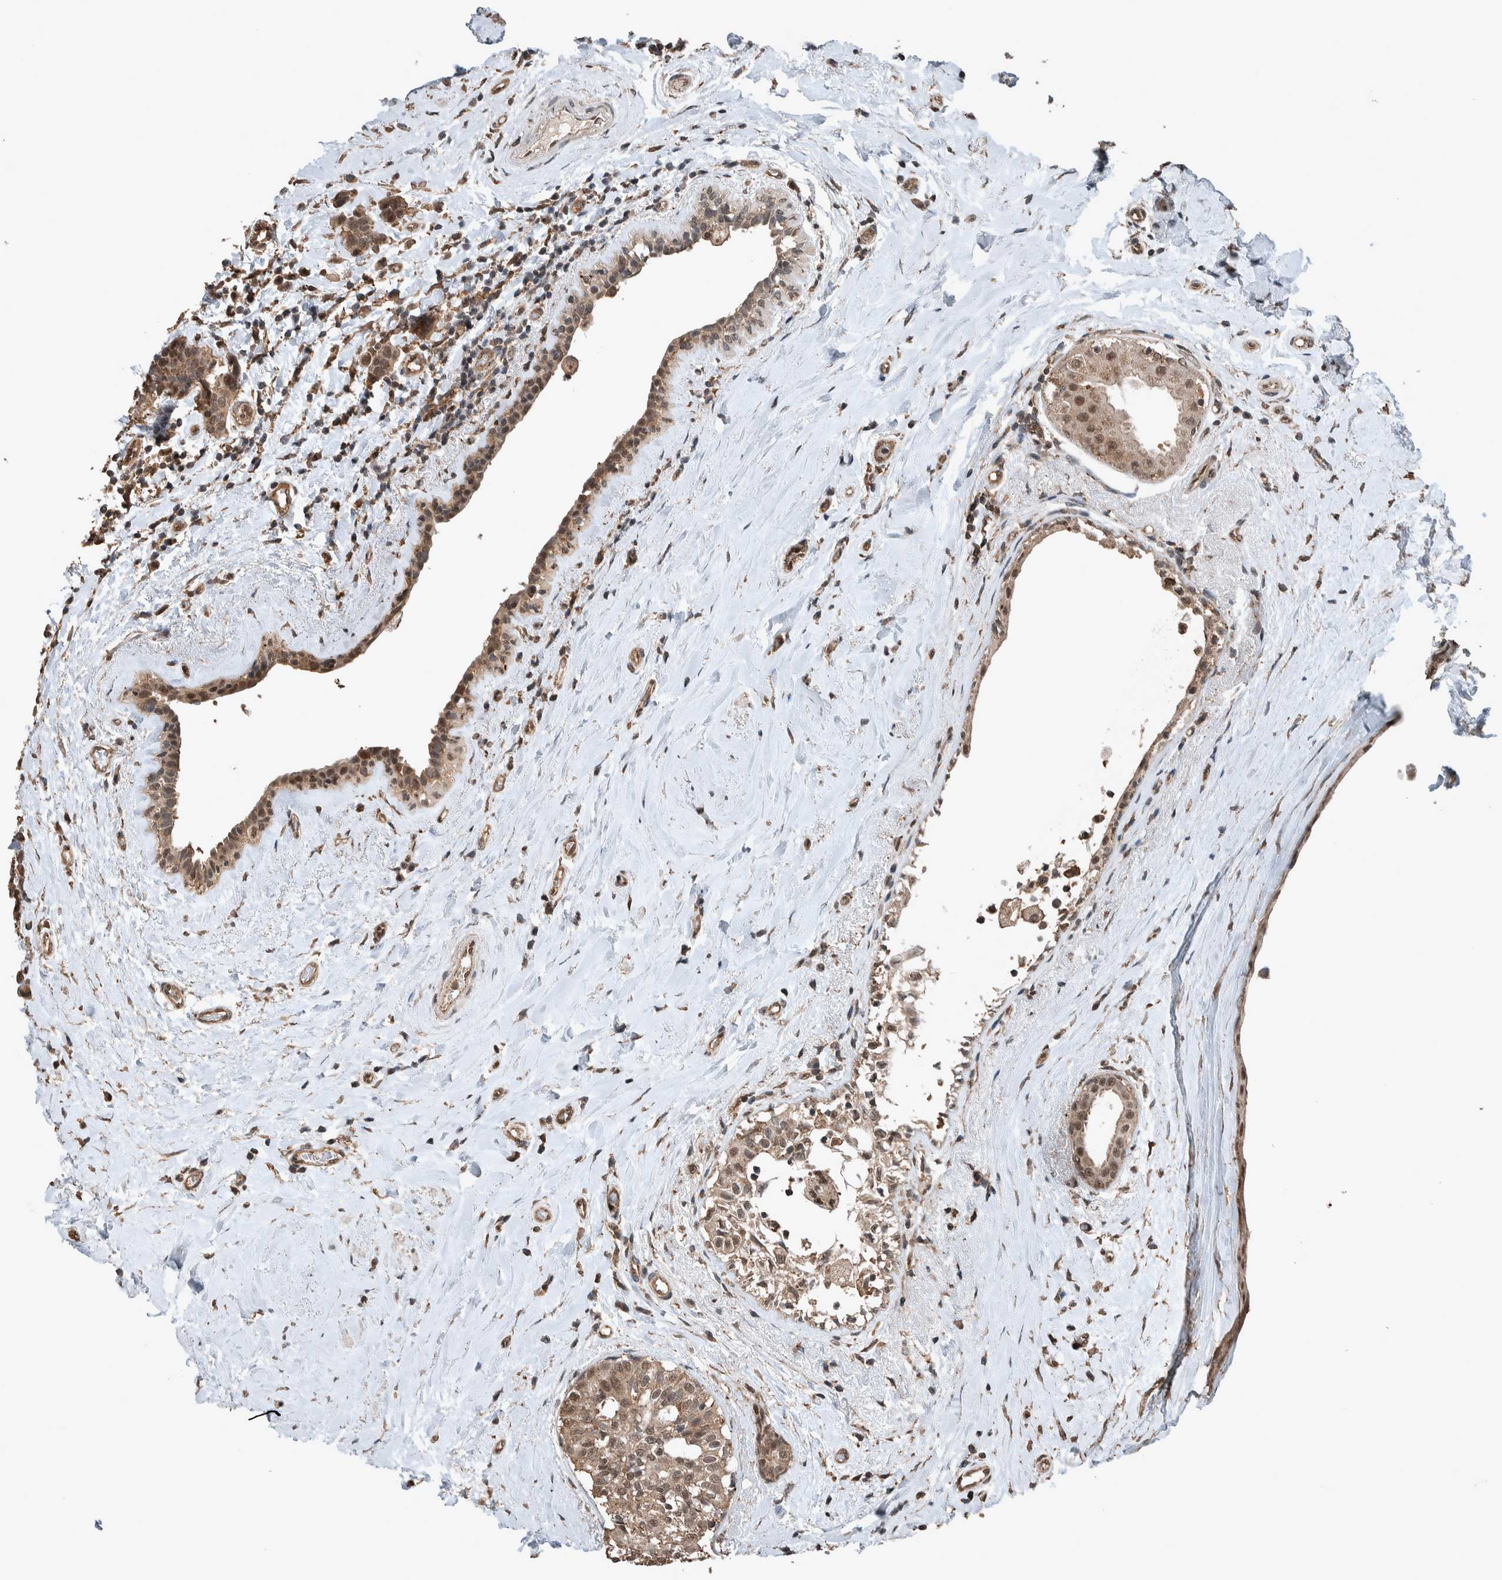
{"staining": {"intensity": "weak", "quantity": ">75%", "location": "cytoplasmic/membranous,nuclear"}, "tissue": "breast cancer", "cell_type": "Tumor cells", "image_type": "cancer", "snomed": [{"axis": "morphology", "description": "Duct carcinoma"}, {"axis": "topography", "description": "Breast"}], "caption": "This is an image of immunohistochemistry (IHC) staining of breast infiltrating ductal carcinoma, which shows weak staining in the cytoplasmic/membranous and nuclear of tumor cells.", "gene": "MYO1E", "patient": {"sex": "female", "age": 55}}